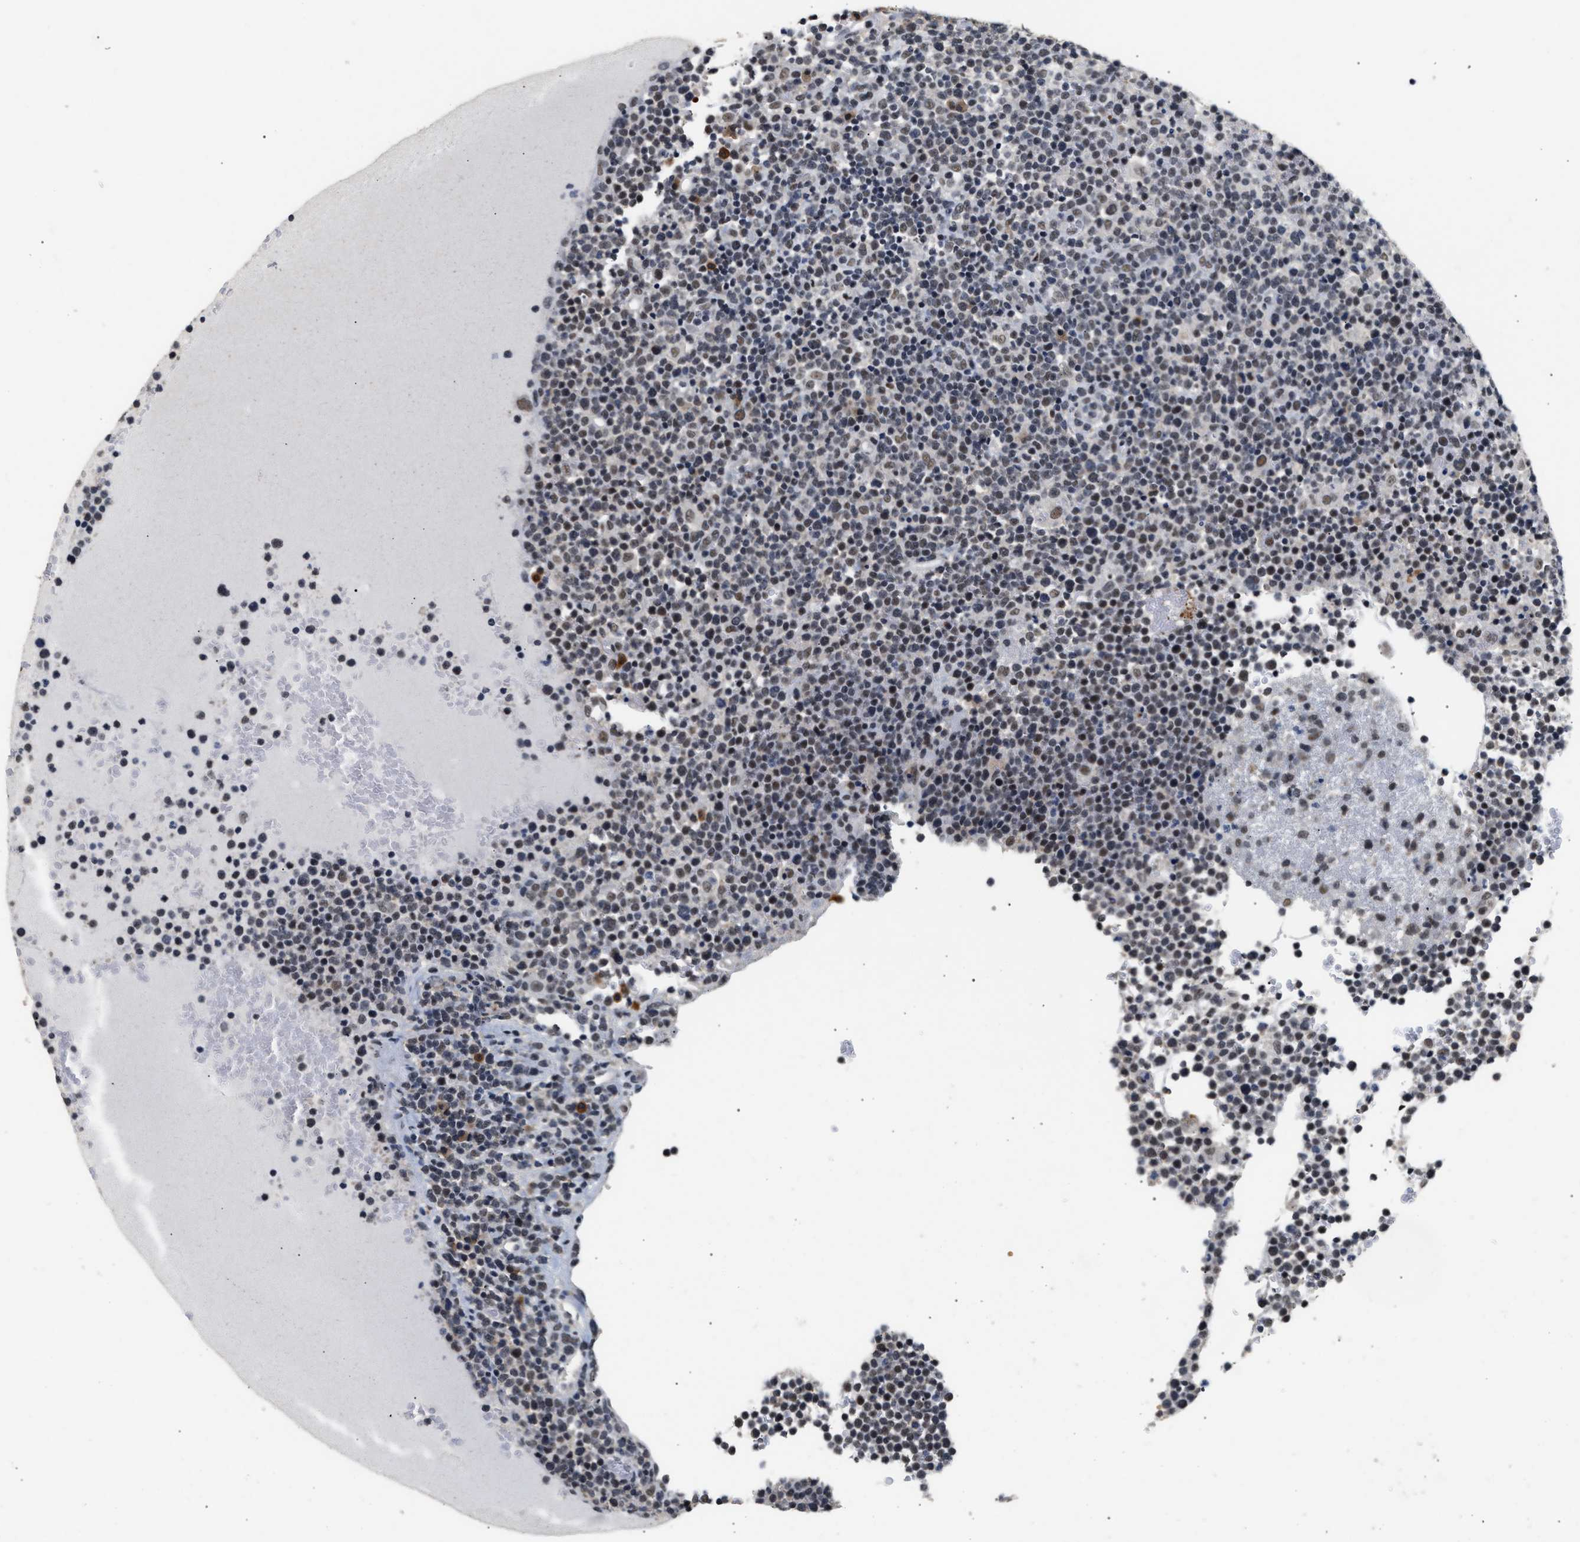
{"staining": {"intensity": "weak", "quantity": "25%-75%", "location": "nuclear"}, "tissue": "lymphoma", "cell_type": "Tumor cells", "image_type": "cancer", "snomed": [{"axis": "morphology", "description": "Malignant lymphoma, non-Hodgkin's type, High grade"}, {"axis": "topography", "description": "Lymph node"}], "caption": "Immunohistochemical staining of human malignant lymphoma, non-Hodgkin's type (high-grade) reveals low levels of weak nuclear expression in about 25%-75% of tumor cells.", "gene": "THOC1", "patient": {"sex": "male", "age": 61}}